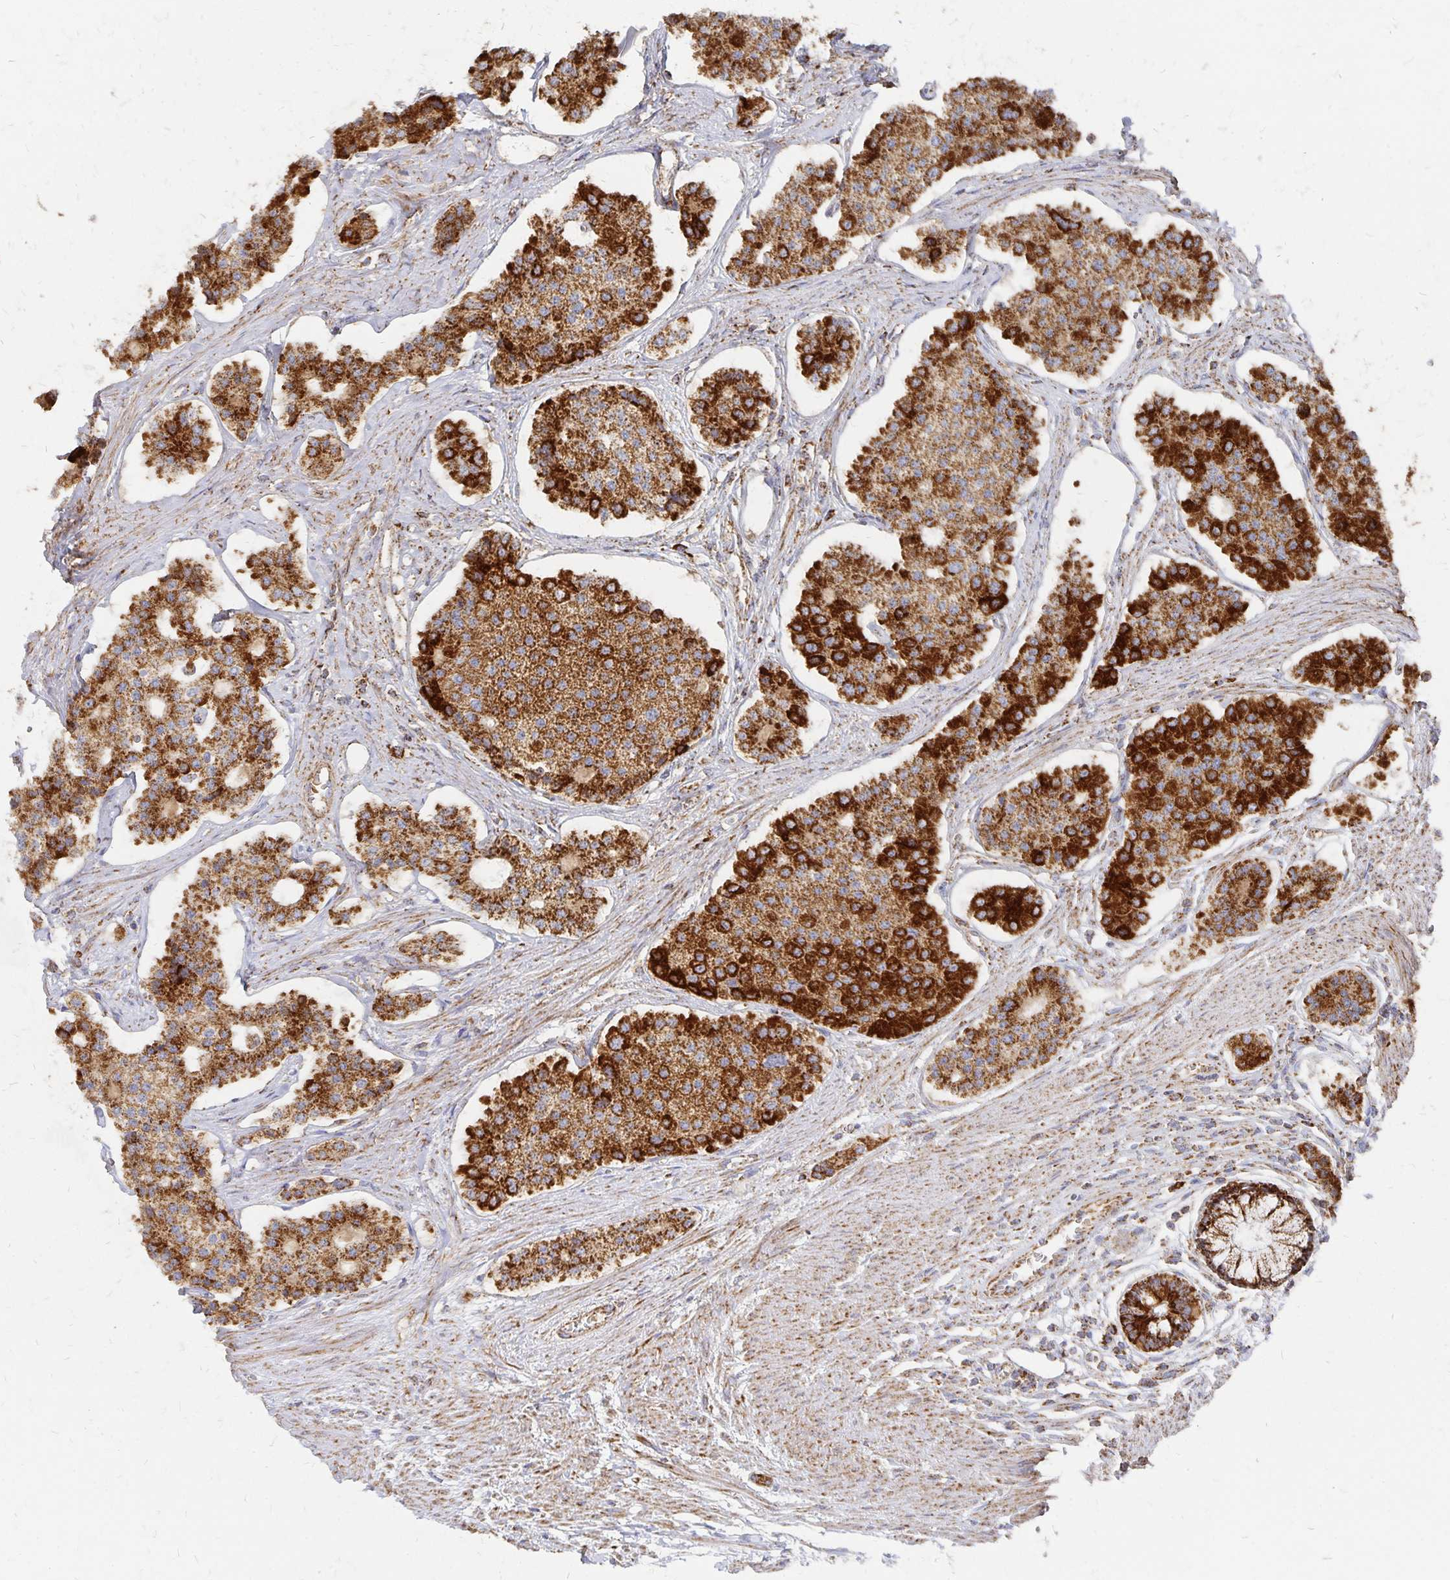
{"staining": {"intensity": "strong", "quantity": ">75%", "location": "cytoplasmic/membranous"}, "tissue": "carcinoid", "cell_type": "Tumor cells", "image_type": "cancer", "snomed": [{"axis": "morphology", "description": "Carcinoid, malignant, NOS"}, {"axis": "topography", "description": "Small intestine"}], "caption": "There is high levels of strong cytoplasmic/membranous staining in tumor cells of malignant carcinoid, as demonstrated by immunohistochemical staining (brown color).", "gene": "STOML2", "patient": {"sex": "female", "age": 65}}